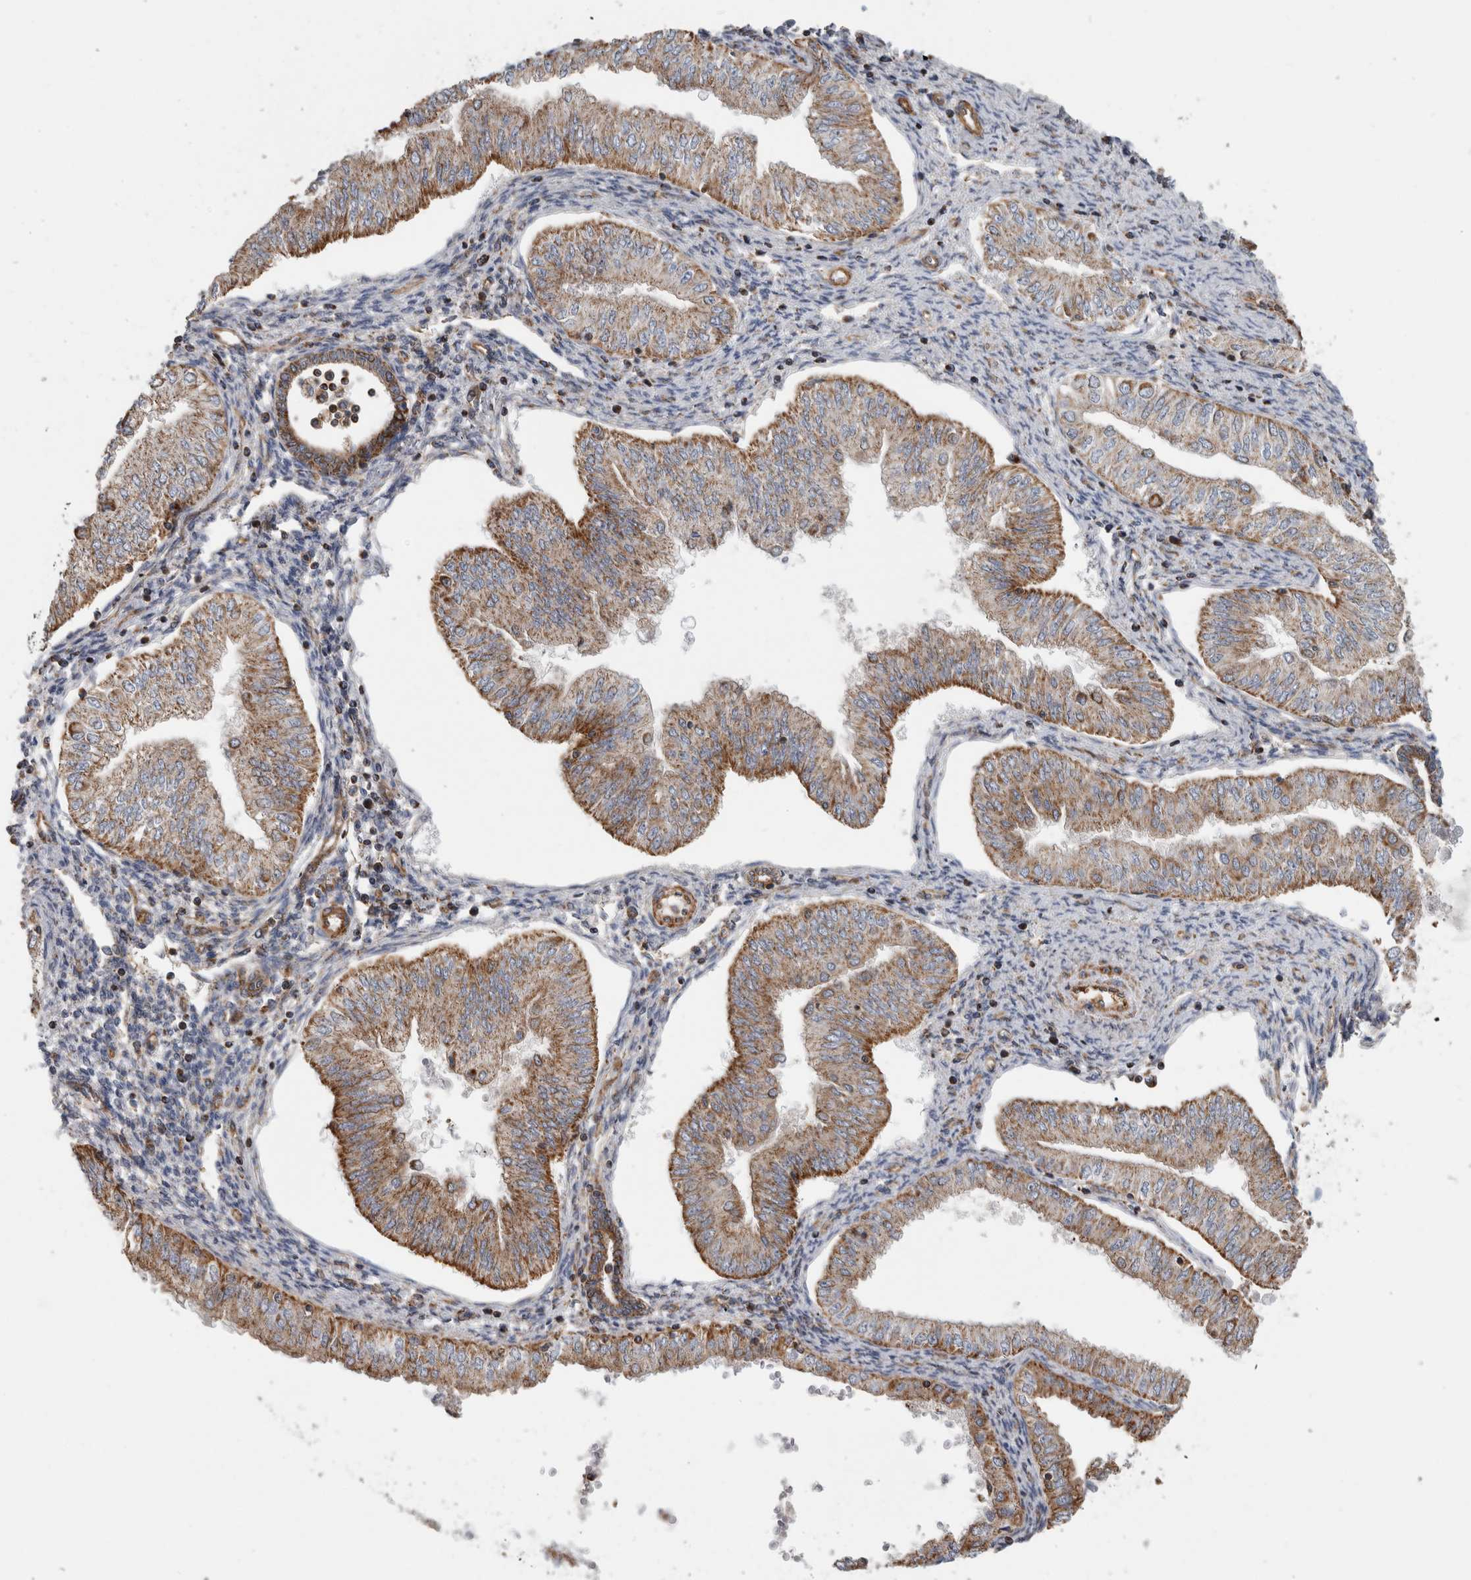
{"staining": {"intensity": "moderate", "quantity": ">75%", "location": "cytoplasmic/membranous"}, "tissue": "endometrial cancer", "cell_type": "Tumor cells", "image_type": "cancer", "snomed": [{"axis": "morphology", "description": "Normal tissue, NOS"}, {"axis": "morphology", "description": "Adenocarcinoma, NOS"}, {"axis": "topography", "description": "Endometrium"}], "caption": "The photomicrograph exhibits immunohistochemical staining of endometrial cancer. There is moderate cytoplasmic/membranous staining is appreciated in about >75% of tumor cells.", "gene": "SFXN2", "patient": {"sex": "female", "age": 53}}